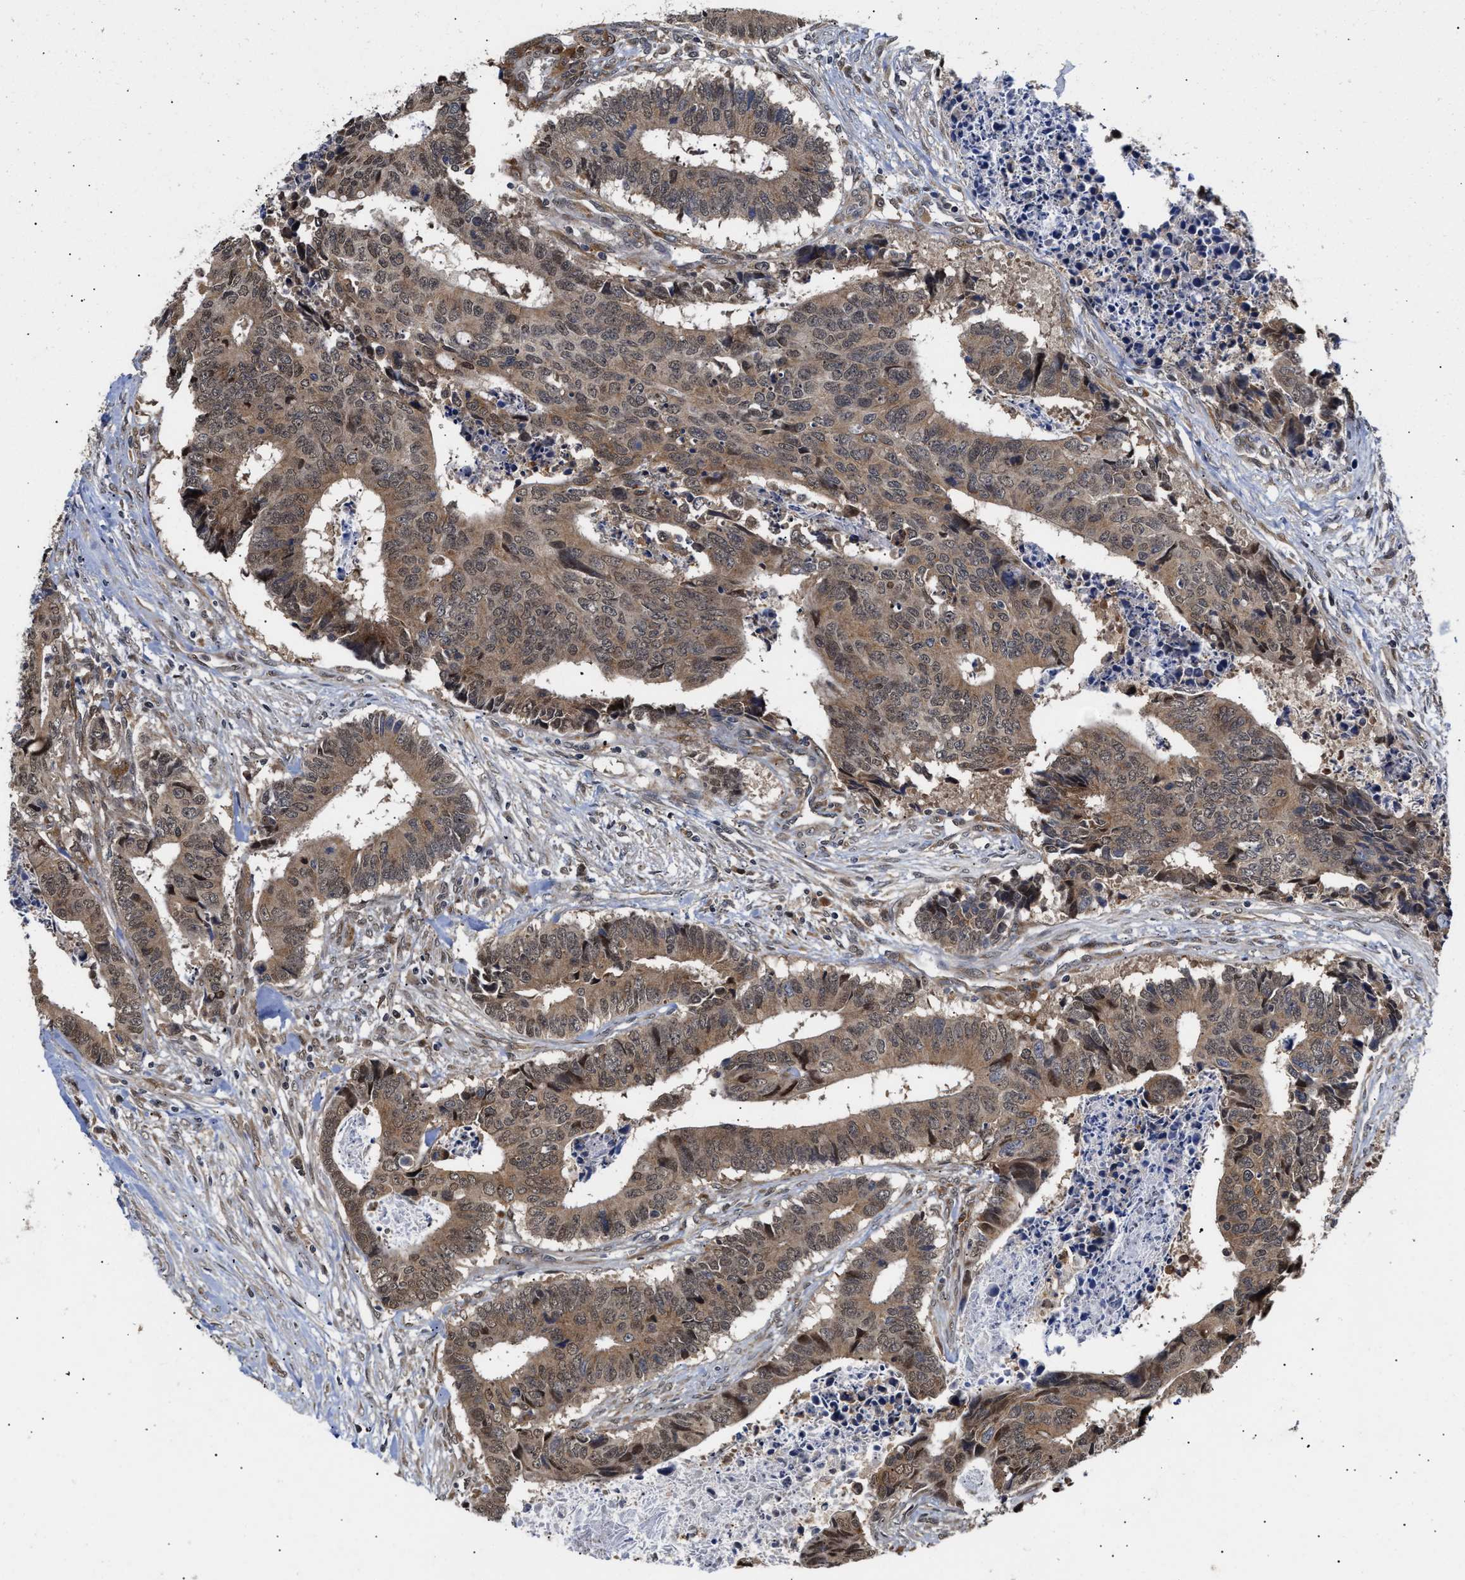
{"staining": {"intensity": "moderate", "quantity": ">75%", "location": "cytoplasmic/membranous"}, "tissue": "colorectal cancer", "cell_type": "Tumor cells", "image_type": "cancer", "snomed": [{"axis": "morphology", "description": "Adenocarcinoma, NOS"}, {"axis": "topography", "description": "Rectum"}], "caption": "The histopathology image demonstrates a brown stain indicating the presence of a protein in the cytoplasmic/membranous of tumor cells in adenocarcinoma (colorectal). (DAB (3,3'-diaminobenzidine) IHC, brown staining for protein, blue staining for nuclei).", "gene": "CLIP2", "patient": {"sex": "male", "age": 84}}